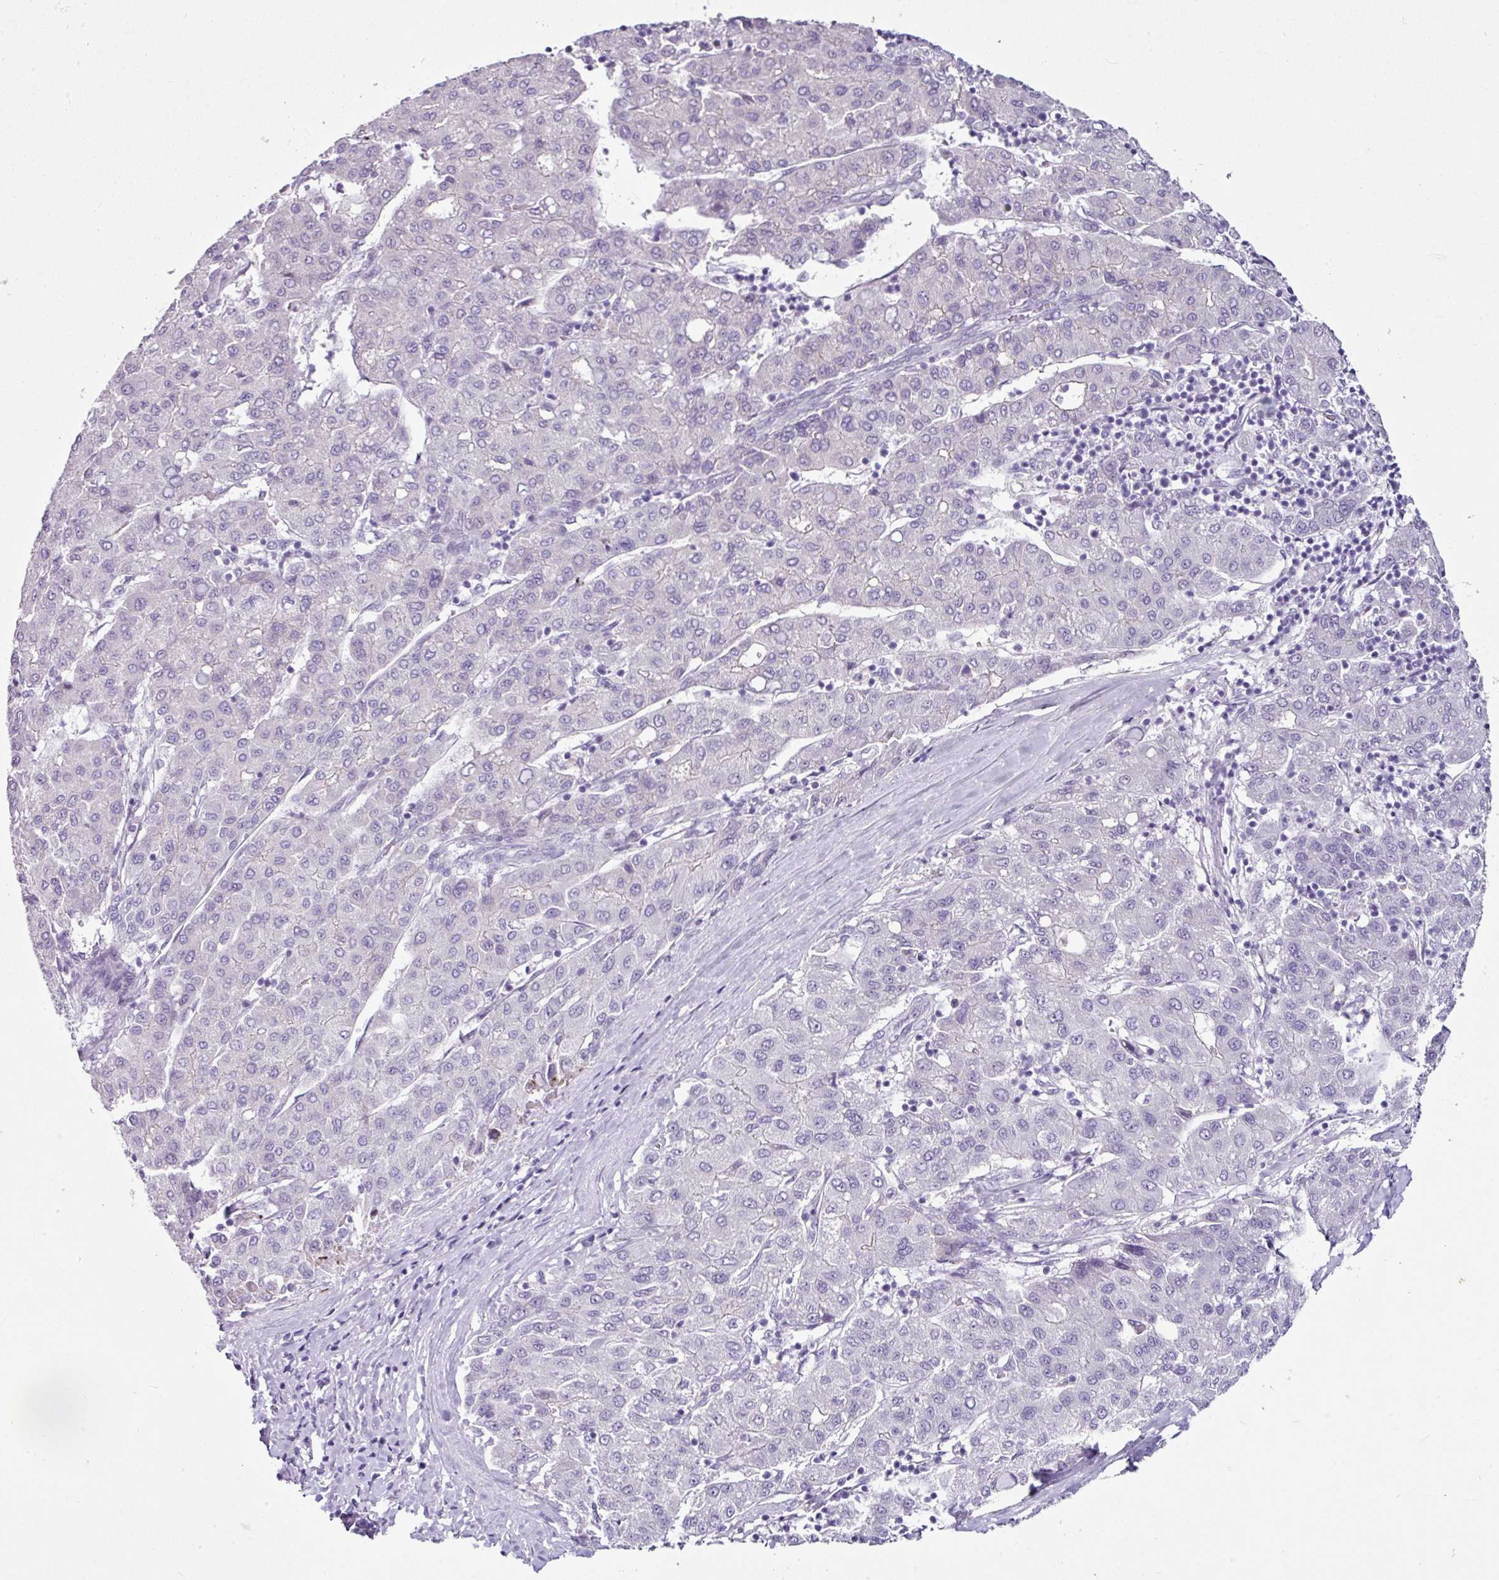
{"staining": {"intensity": "negative", "quantity": "none", "location": "none"}, "tissue": "liver cancer", "cell_type": "Tumor cells", "image_type": "cancer", "snomed": [{"axis": "morphology", "description": "Carcinoma, Hepatocellular, NOS"}, {"axis": "topography", "description": "Liver"}], "caption": "Immunohistochemistry micrograph of neoplastic tissue: liver cancer stained with DAB reveals no significant protein positivity in tumor cells.", "gene": "TRA2A", "patient": {"sex": "male", "age": 65}}